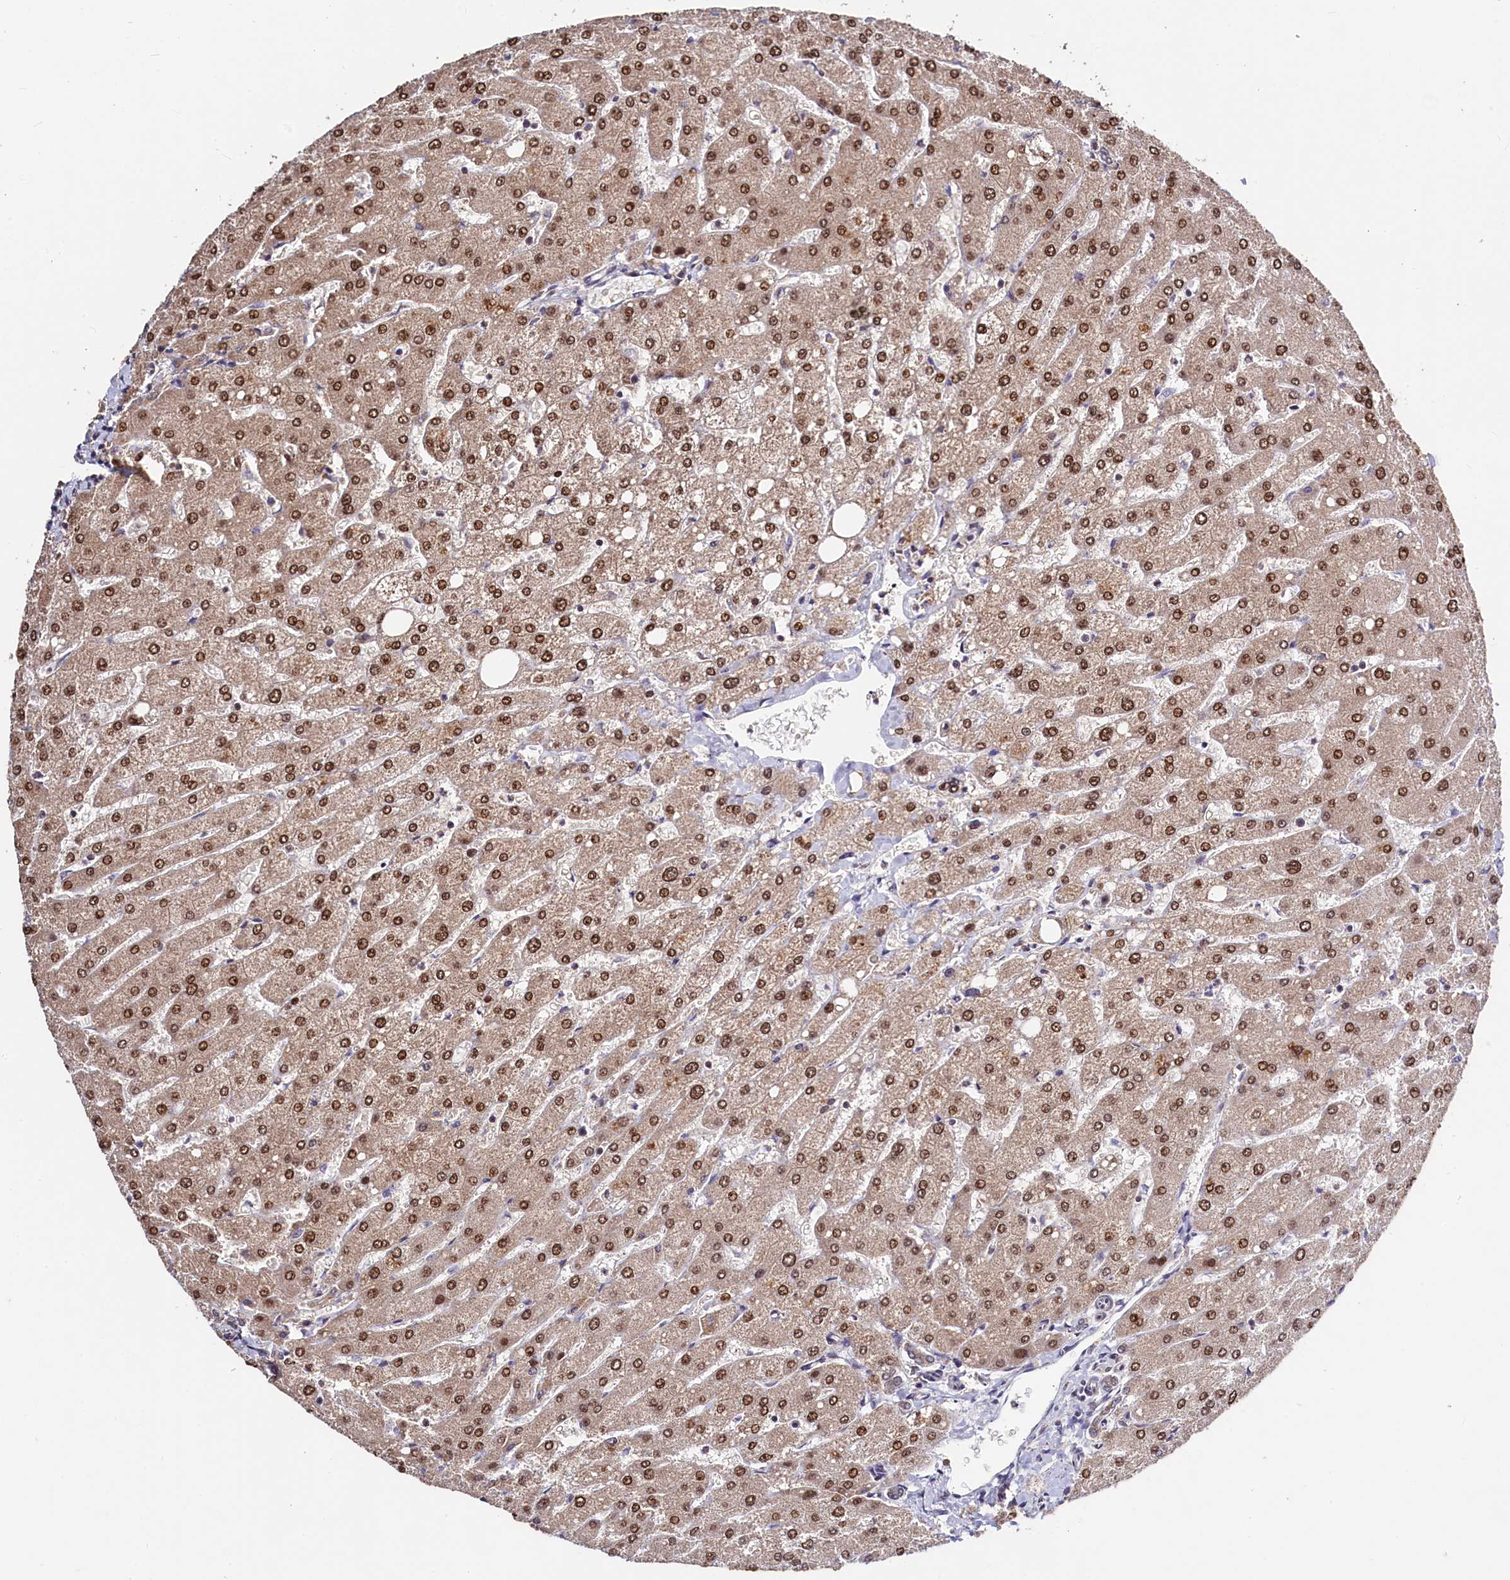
{"staining": {"intensity": "negative", "quantity": "none", "location": "none"}, "tissue": "liver", "cell_type": "Cholangiocytes", "image_type": "normal", "snomed": [{"axis": "morphology", "description": "Normal tissue, NOS"}, {"axis": "topography", "description": "Liver"}], "caption": "Human liver stained for a protein using immunohistochemistry reveals no staining in cholangiocytes.", "gene": "SEC24C", "patient": {"sex": "male", "age": 55}}